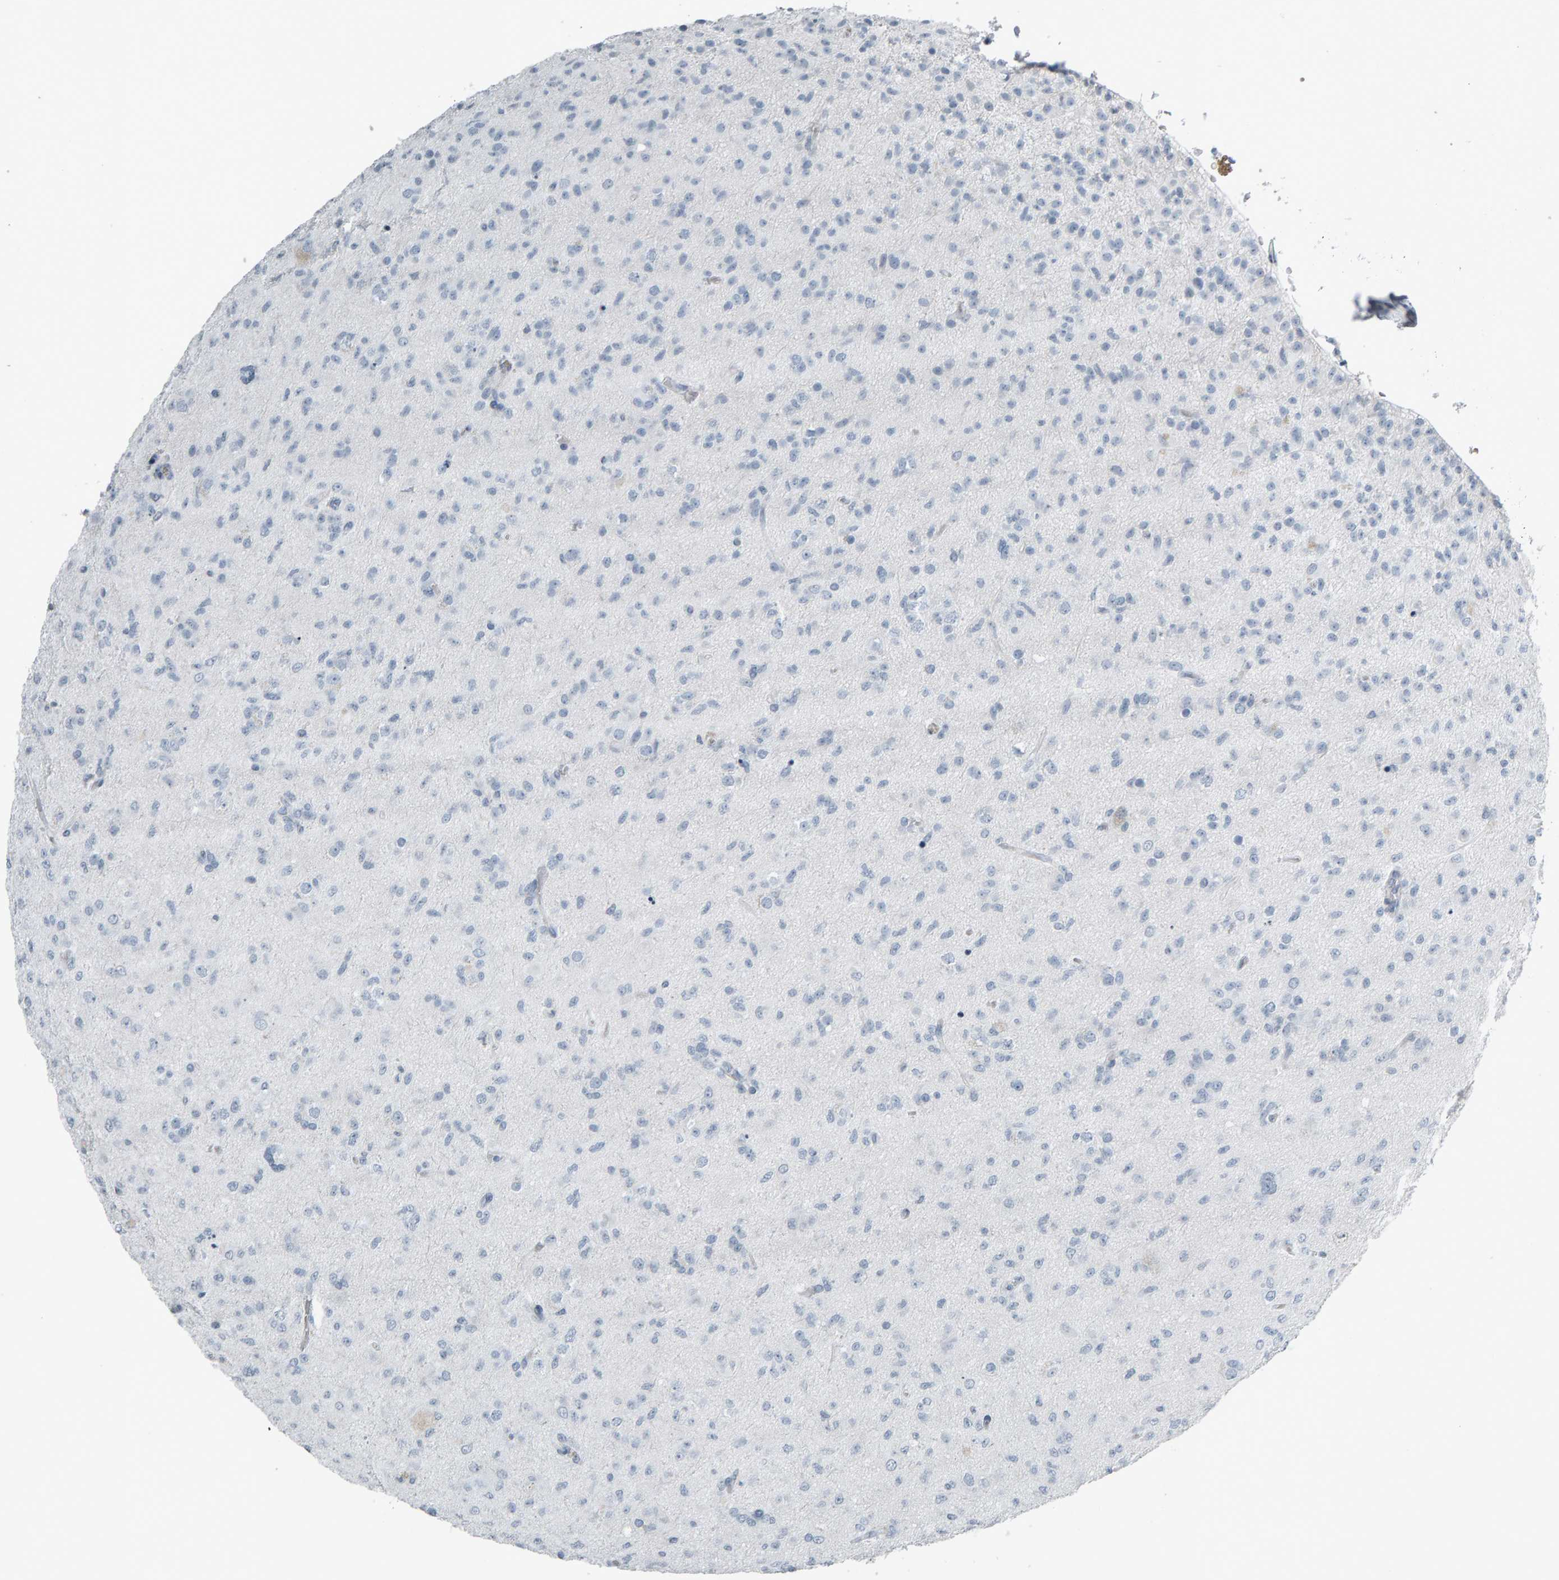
{"staining": {"intensity": "negative", "quantity": "none", "location": "none"}, "tissue": "glioma", "cell_type": "Tumor cells", "image_type": "cancer", "snomed": [{"axis": "morphology", "description": "Glioma, malignant, Low grade"}, {"axis": "topography", "description": "Brain"}], "caption": "IHC of malignant low-grade glioma shows no staining in tumor cells.", "gene": "PYY", "patient": {"sex": "male", "age": 65}}